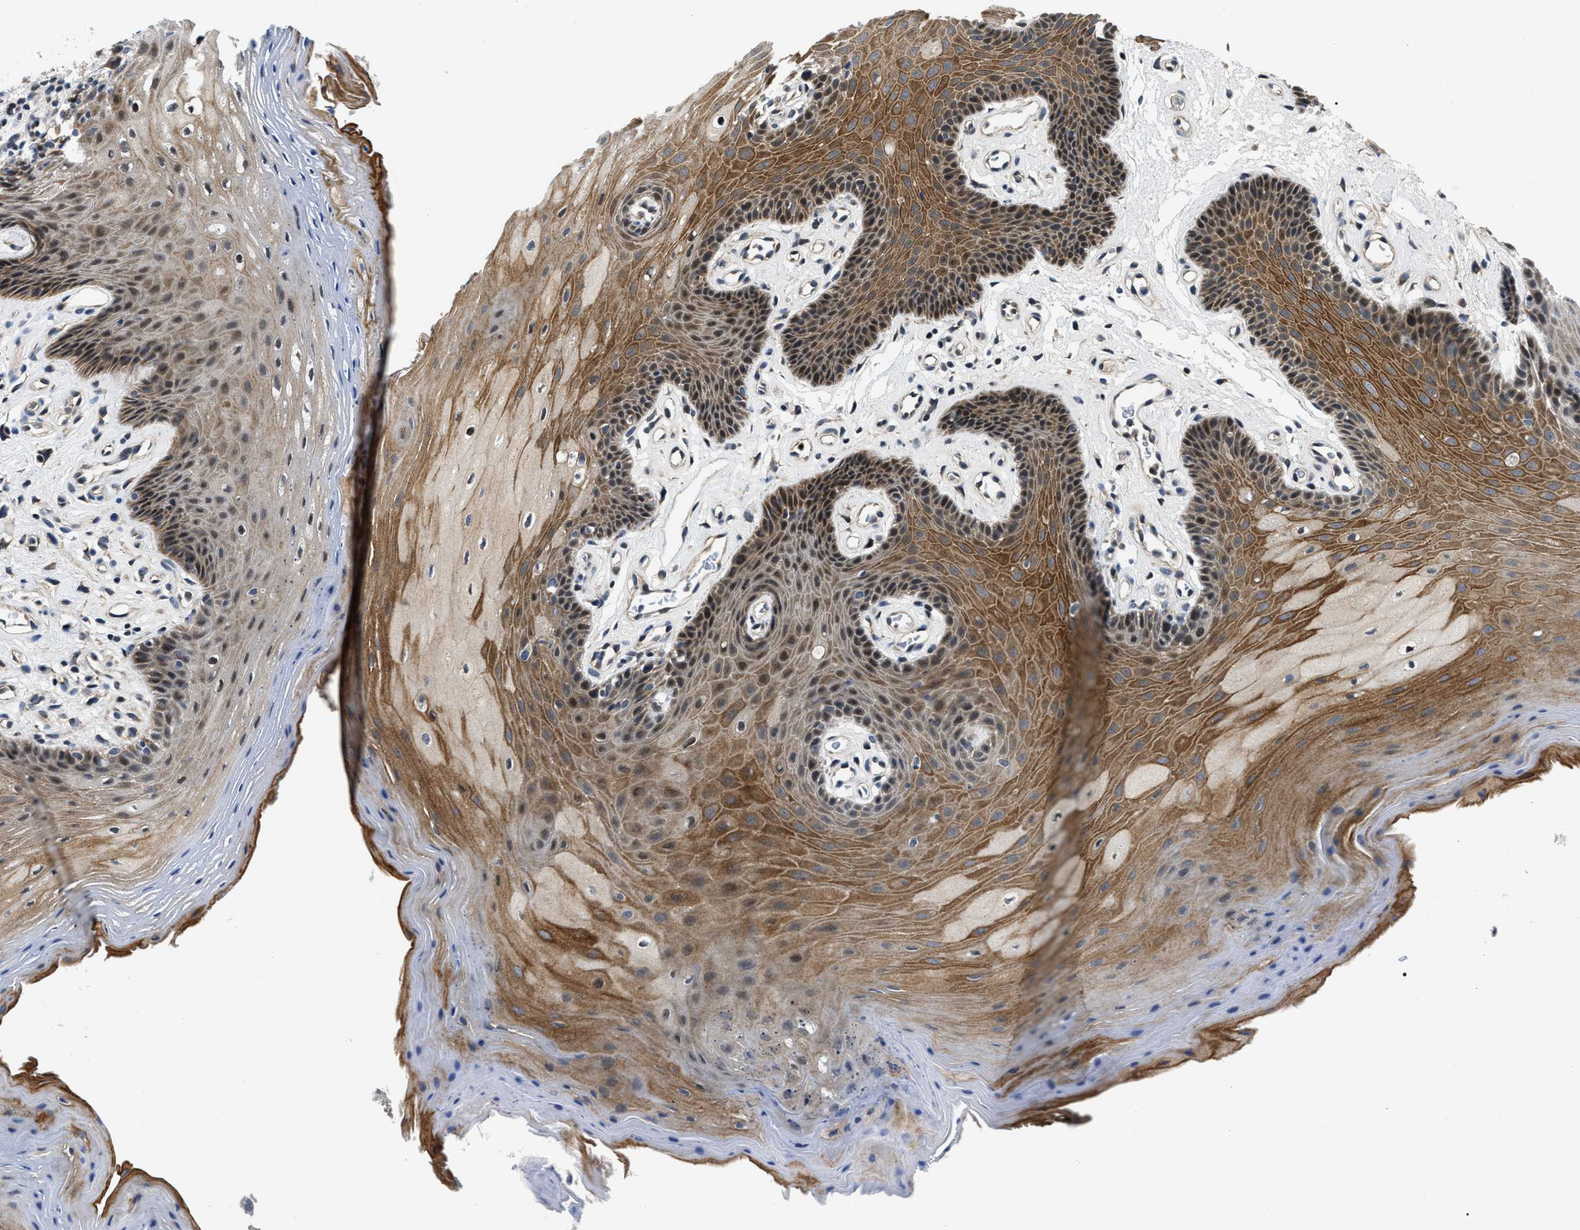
{"staining": {"intensity": "moderate", "quantity": ">75%", "location": "cytoplasmic/membranous,nuclear"}, "tissue": "oral mucosa", "cell_type": "Squamous epithelial cells", "image_type": "normal", "snomed": [{"axis": "morphology", "description": "Normal tissue, NOS"}, {"axis": "morphology", "description": "Squamous cell carcinoma, NOS"}, {"axis": "topography", "description": "Oral tissue"}, {"axis": "topography", "description": "Head-Neck"}], "caption": "Immunohistochemical staining of normal oral mucosa exhibits medium levels of moderate cytoplasmic/membranous,nuclear positivity in approximately >75% of squamous epithelial cells. Using DAB (brown) and hematoxylin (blue) stains, captured at high magnification using brightfield microscopy.", "gene": "PPWD1", "patient": {"sex": "male", "age": 71}}